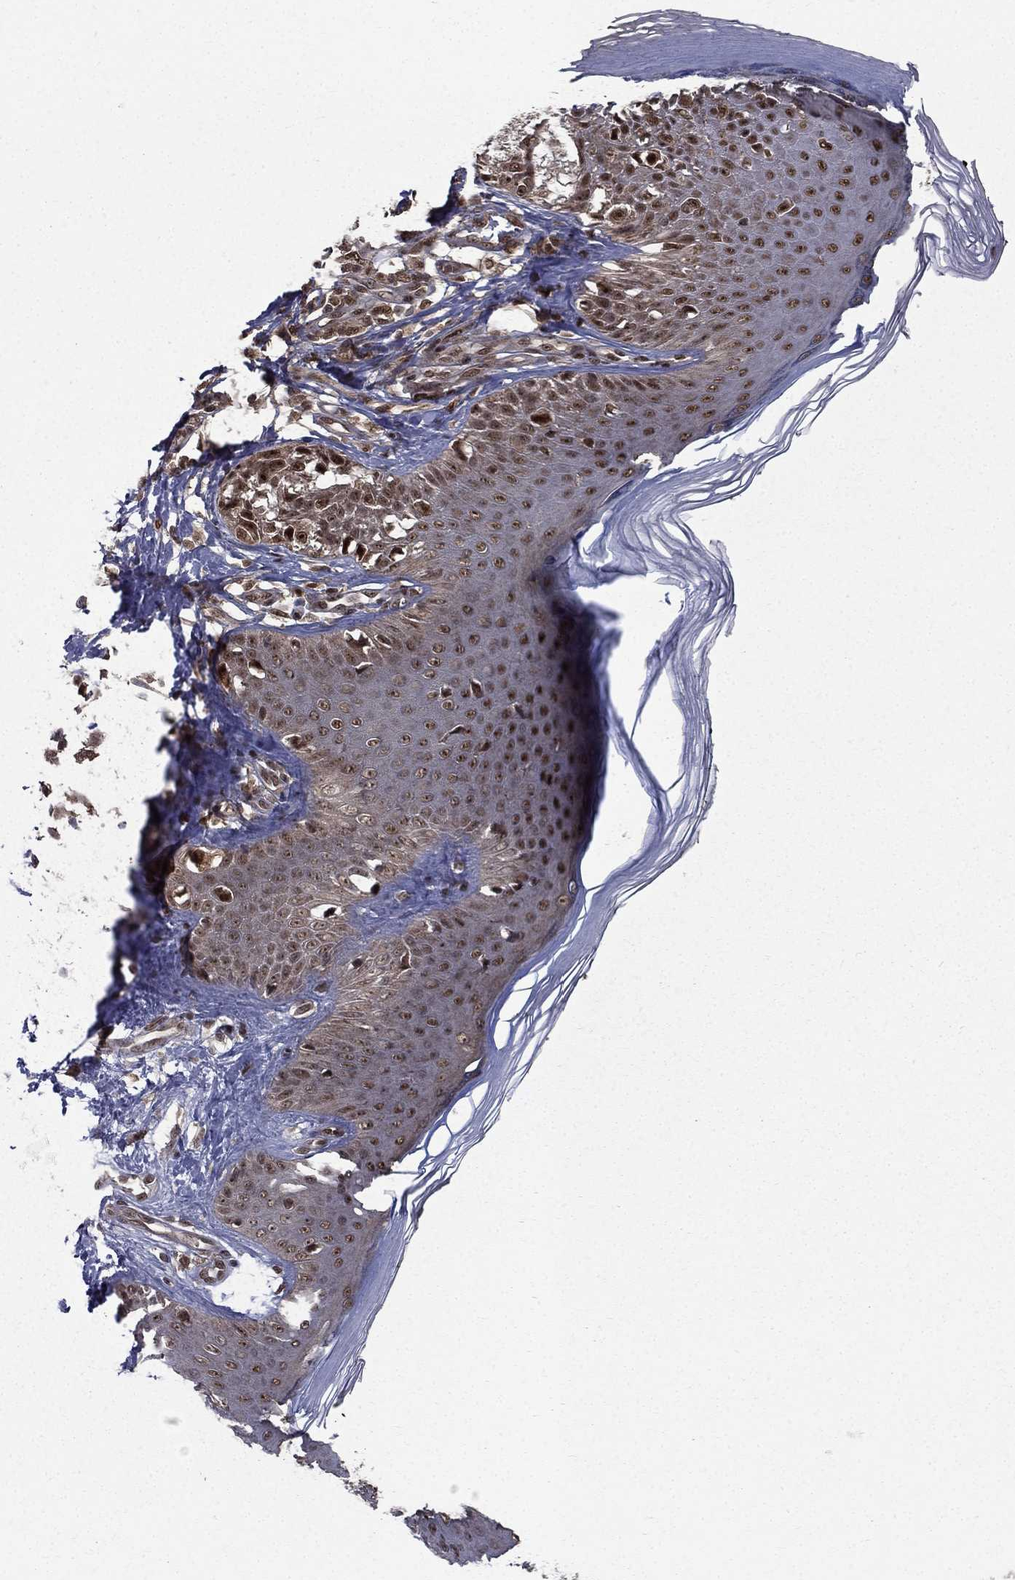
{"staining": {"intensity": "strong", "quantity": "25%-75%", "location": "nuclear"}, "tissue": "melanoma", "cell_type": "Tumor cells", "image_type": "cancer", "snomed": [{"axis": "morphology", "description": "Malignant melanoma, NOS"}, {"axis": "topography", "description": "Skin"}], "caption": "Protein expression analysis of malignant melanoma displays strong nuclear expression in approximately 25%-75% of tumor cells.", "gene": "JMJD6", "patient": {"sex": "male", "age": 61}}